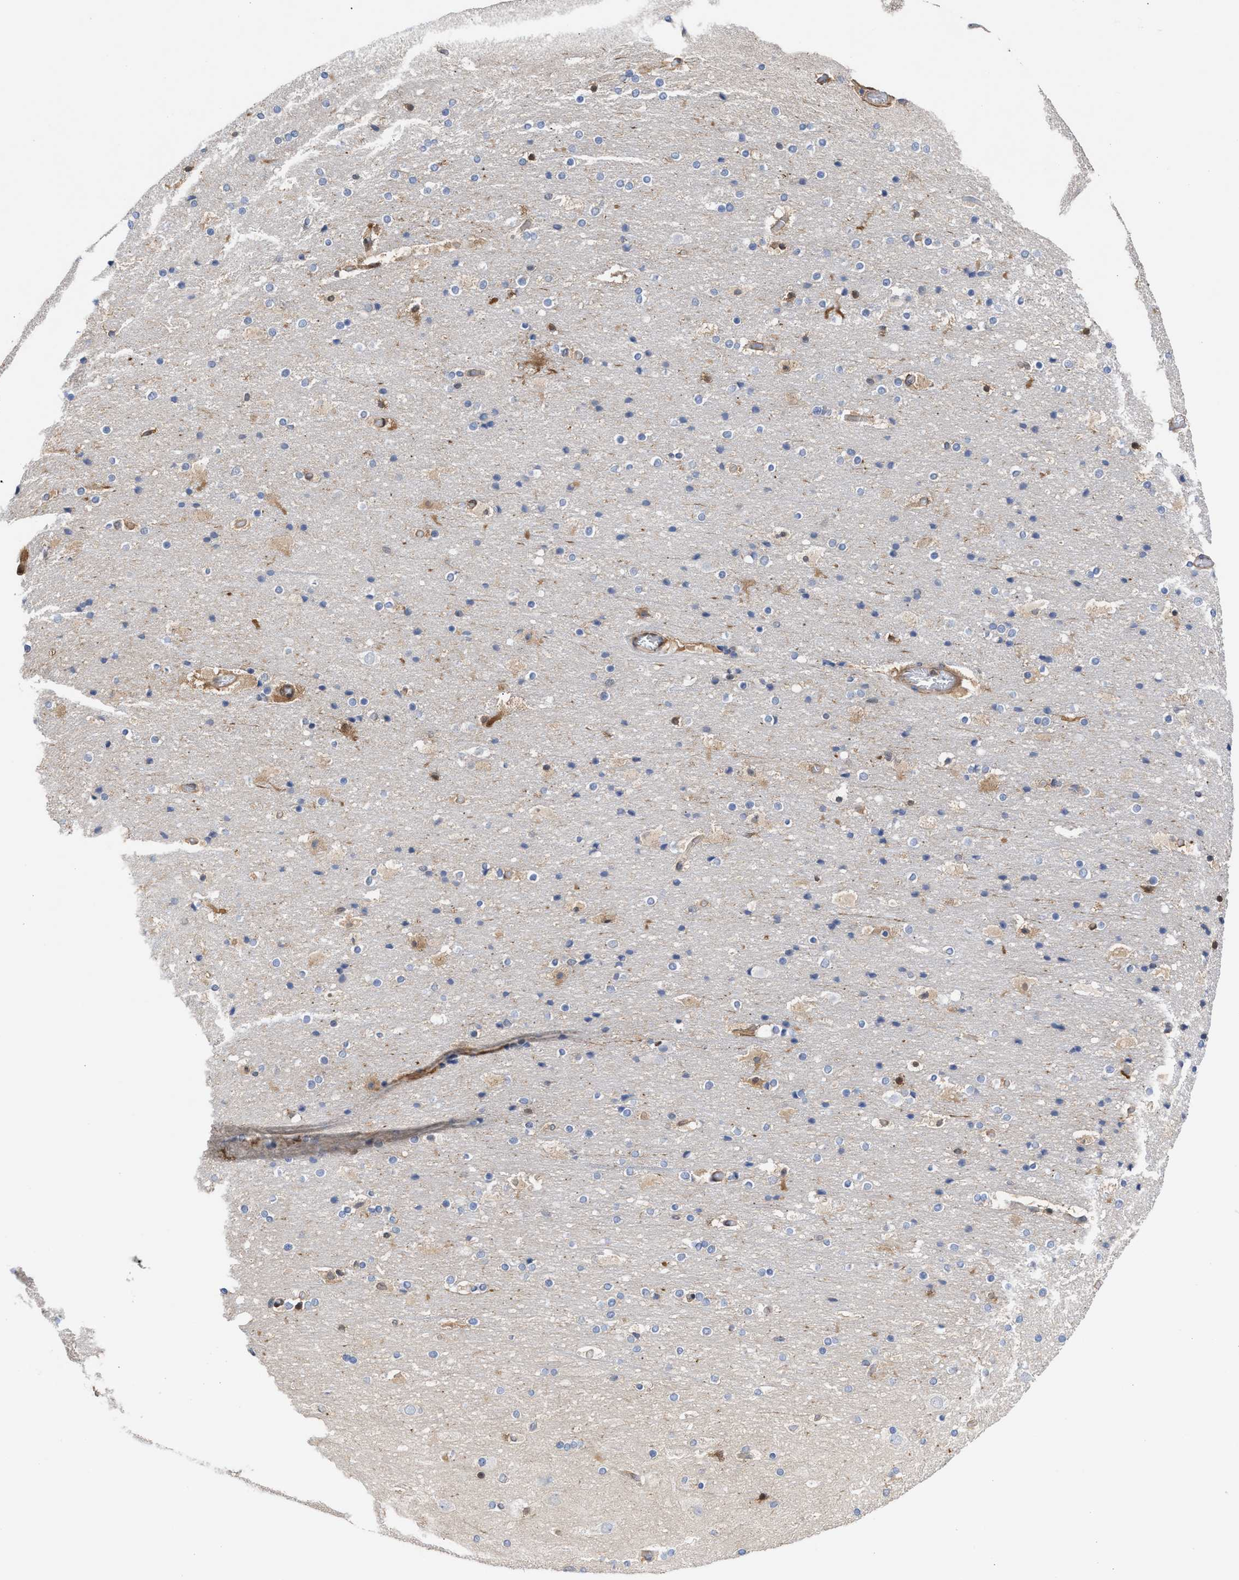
{"staining": {"intensity": "negative", "quantity": "none", "location": "none"}, "tissue": "cerebral cortex", "cell_type": "Endothelial cells", "image_type": "normal", "snomed": [{"axis": "morphology", "description": "Normal tissue, NOS"}, {"axis": "topography", "description": "Cerebral cortex"}], "caption": "Immunohistochemistry (IHC) photomicrograph of benign cerebral cortex: cerebral cortex stained with DAB (3,3'-diaminobenzidine) displays no significant protein expression in endothelial cells. (Brightfield microscopy of DAB immunohistochemistry (IHC) at high magnification).", "gene": "TP53I3", "patient": {"sex": "male", "age": 57}}